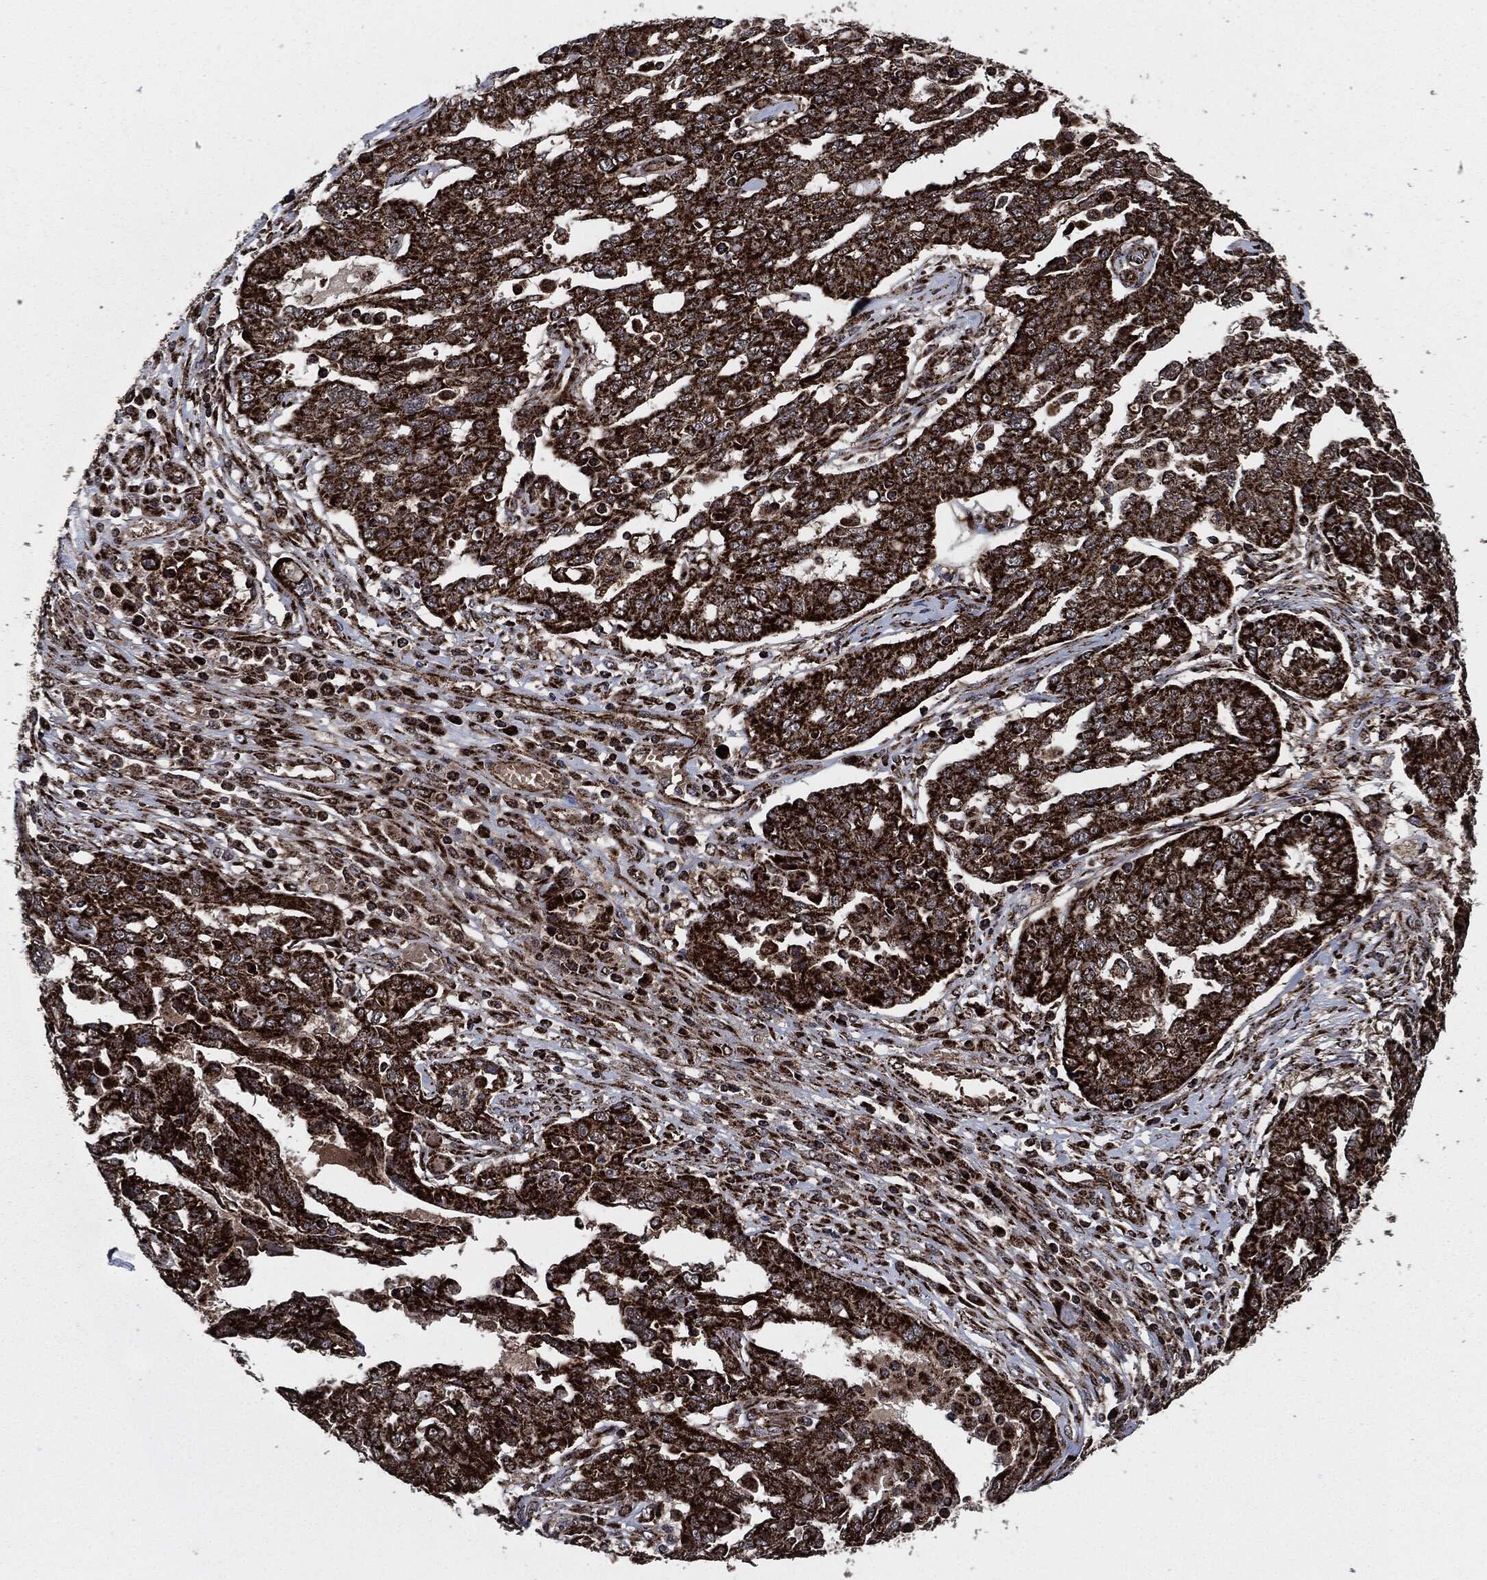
{"staining": {"intensity": "strong", "quantity": ">75%", "location": "cytoplasmic/membranous"}, "tissue": "ovarian cancer", "cell_type": "Tumor cells", "image_type": "cancer", "snomed": [{"axis": "morphology", "description": "Cystadenocarcinoma, serous, NOS"}, {"axis": "topography", "description": "Ovary"}], "caption": "Tumor cells display high levels of strong cytoplasmic/membranous positivity in approximately >75% of cells in ovarian serous cystadenocarcinoma.", "gene": "FH", "patient": {"sex": "female", "age": 67}}